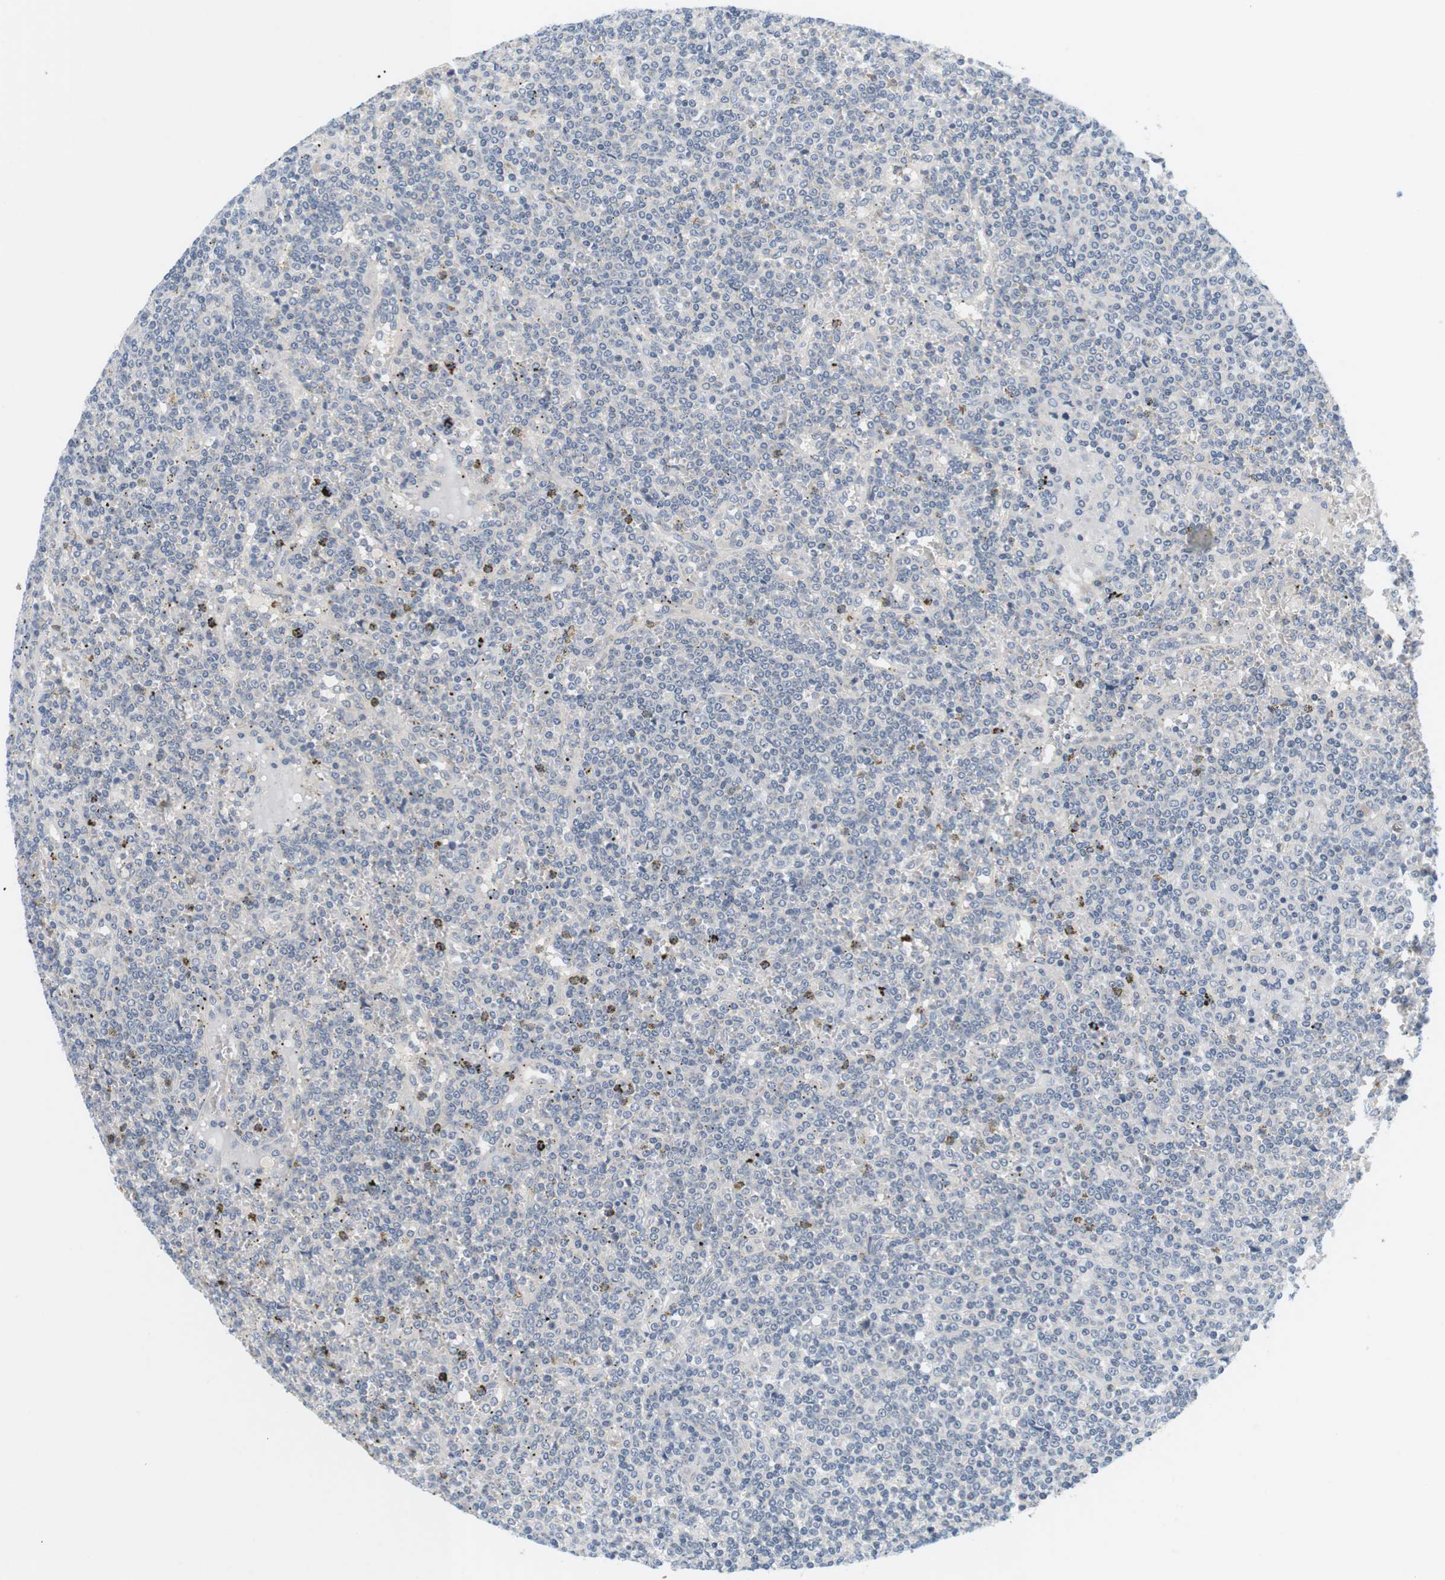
{"staining": {"intensity": "negative", "quantity": "none", "location": "none"}, "tissue": "lymphoma", "cell_type": "Tumor cells", "image_type": "cancer", "snomed": [{"axis": "morphology", "description": "Malignant lymphoma, non-Hodgkin's type, Low grade"}, {"axis": "topography", "description": "Spleen"}], "caption": "Tumor cells are negative for protein expression in human malignant lymphoma, non-Hodgkin's type (low-grade). Nuclei are stained in blue.", "gene": "EVA1C", "patient": {"sex": "female", "age": 19}}